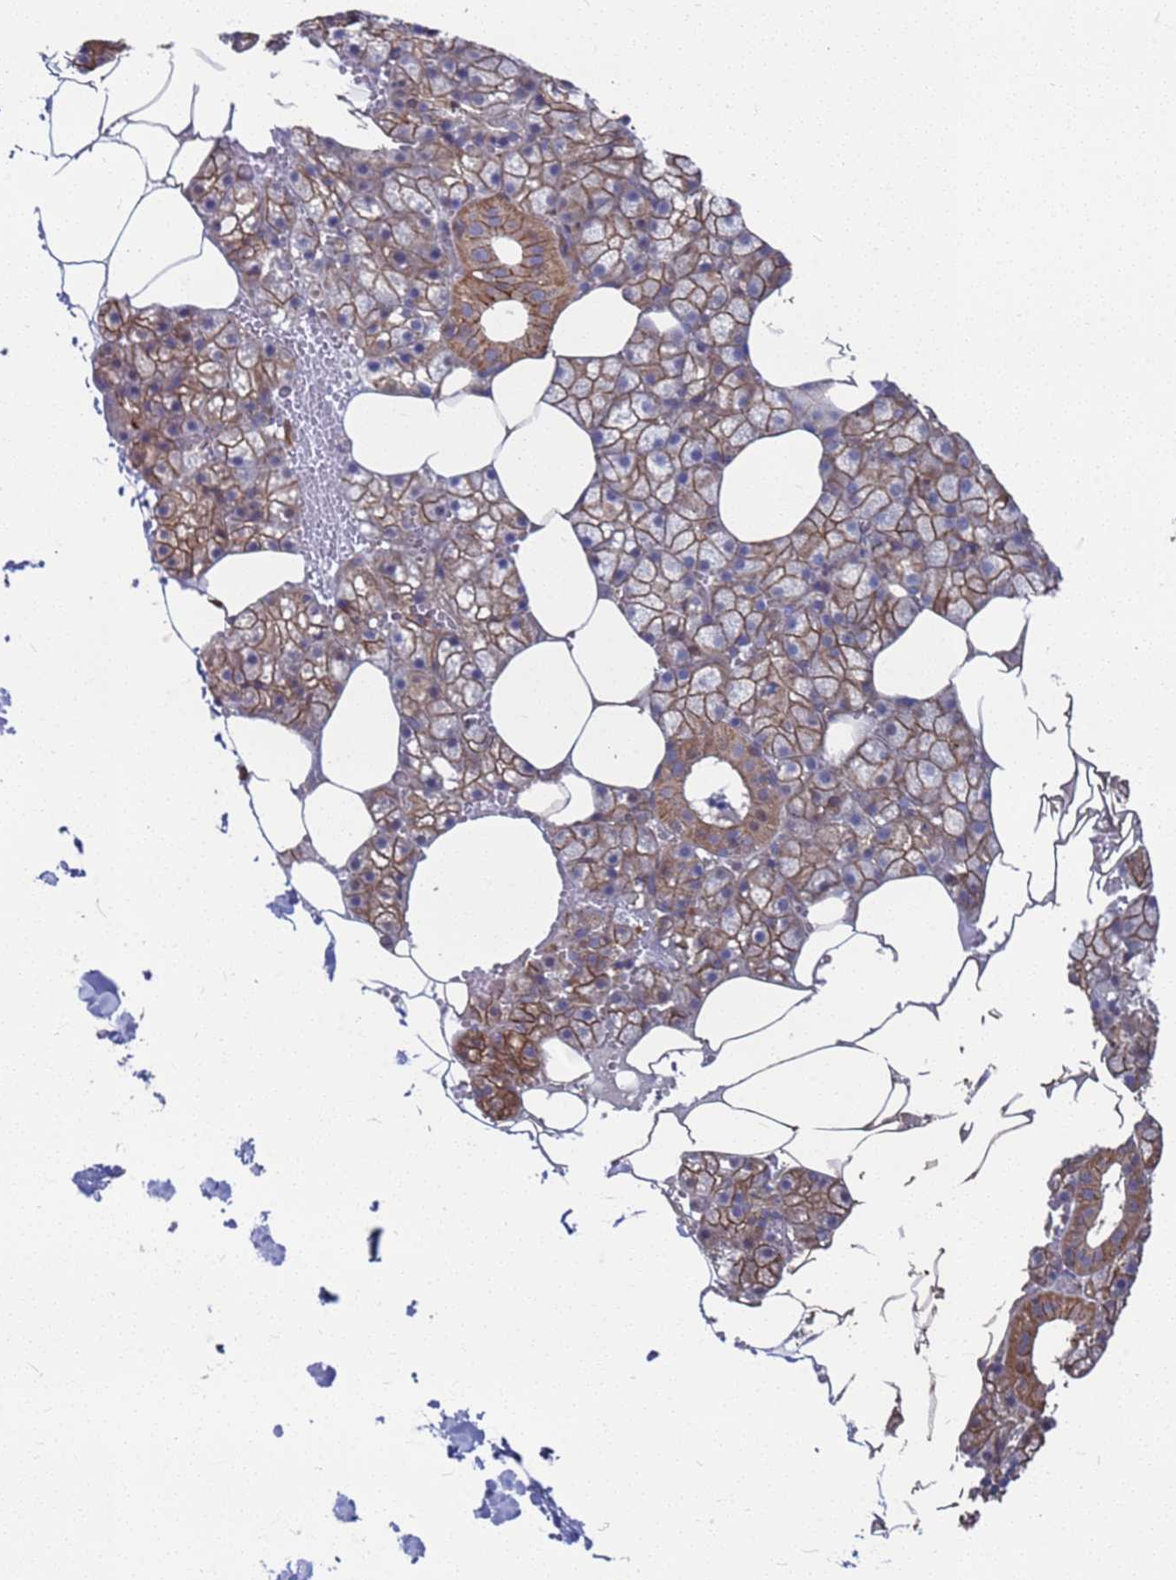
{"staining": {"intensity": "moderate", "quantity": ">75%", "location": "cytoplasmic/membranous"}, "tissue": "salivary gland", "cell_type": "Glandular cells", "image_type": "normal", "snomed": [{"axis": "morphology", "description": "Normal tissue, NOS"}, {"axis": "topography", "description": "Salivary gland"}], "caption": "This is a histology image of IHC staining of benign salivary gland, which shows moderate staining in the cytoplasmic/membranous of glandular cells.", "gene": "NDUFAF6", "patient": {"sex": "male", "age": 62}}